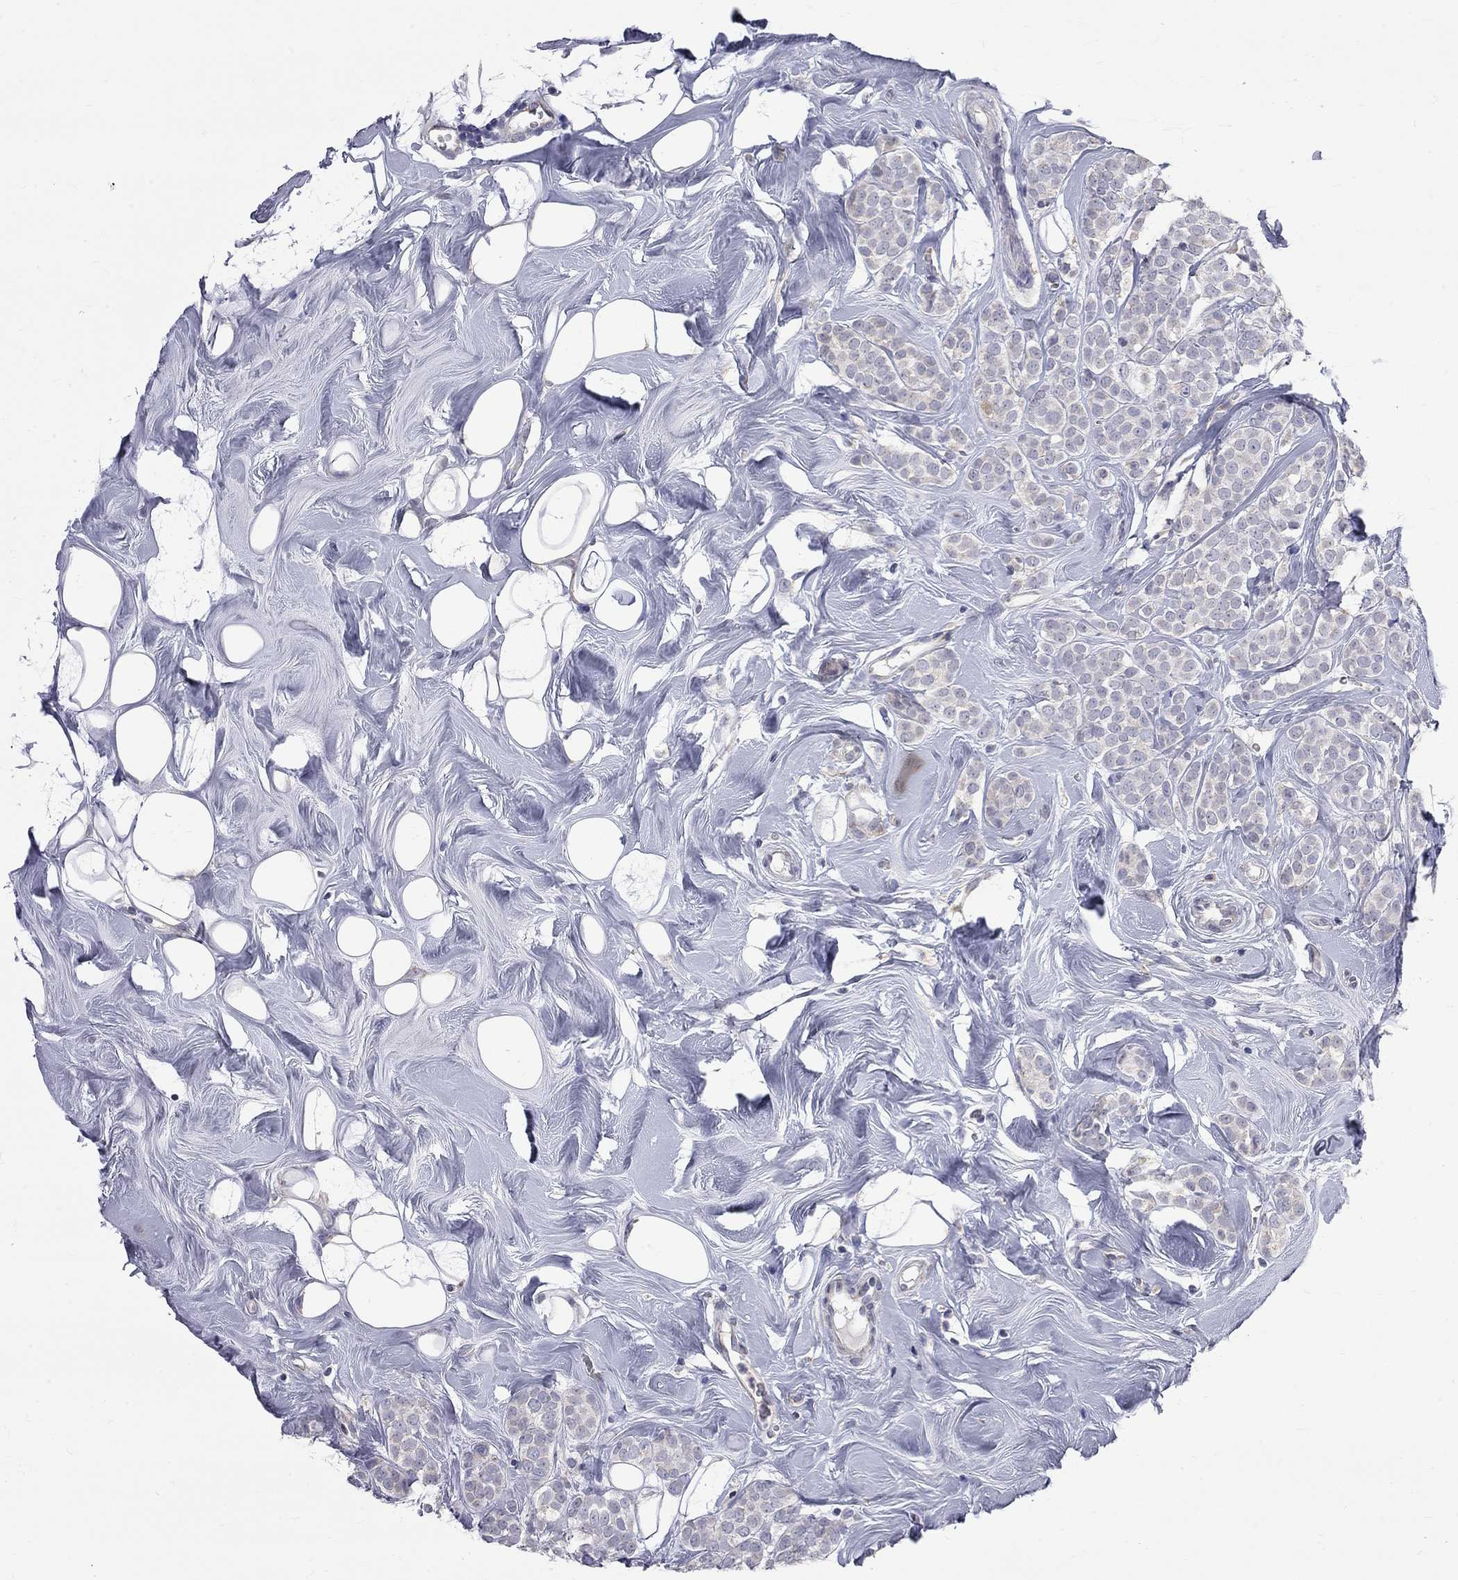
{"staining": {"intensity": "weak", "quantity": "<25%", "location": "cytoplasmic/membranous"}, "tissue": "breast cancer", "cell_type": "Tumor cells", "image_type": "cancer", "snomed": [{"axis": "morphology", "description": "Lobular carcinoma"}, {"axis": "topography", "description": "Breast"}], "caption": "The immunohistochemistry micrograph has no significant staining in tumor cells of breast cancer tissue.", "gene": "OPRK1", "patient": {"sex": "female", "age": 49}}